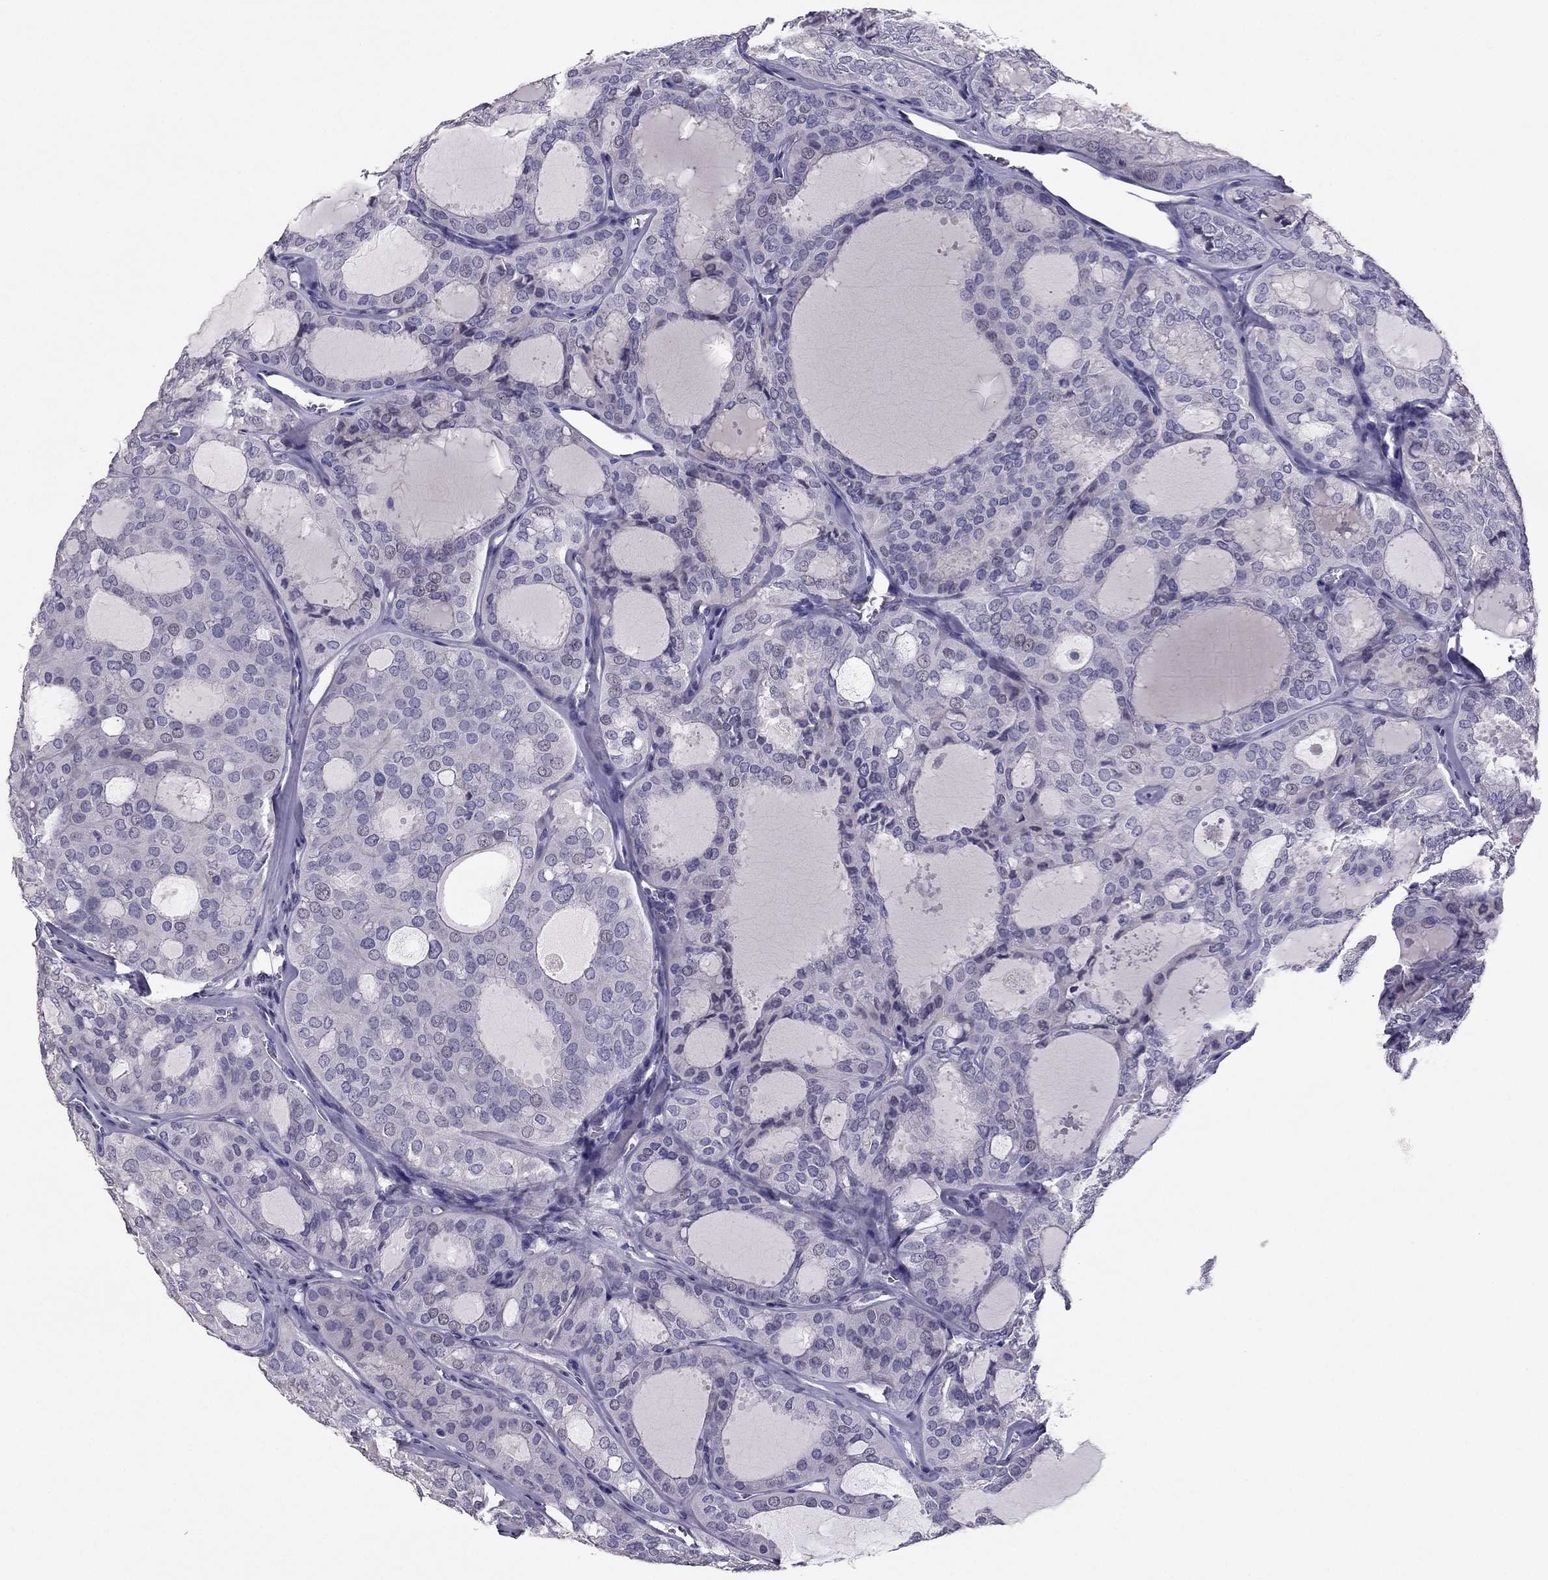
{"staining": {"intensity": "negative", "quantity": "none", "location": "none"}, "tissue": "thyroid cancer", "cell_type": "Tumor cells", "image_type": "cancer", "snomed": [{"axis": "morphology", "description": "Follicular adenoma carcinoma, NOS"}, {"axis": "topography", "description": "Thyroid gland"}], "caption": "Immunohistochemical staining of human thyroid cancer (follicular adenoma carcinoma) shows no significant expression in tumor cells.", "gene": "RHO", "patient": {"sex": "male", "age": 75}}